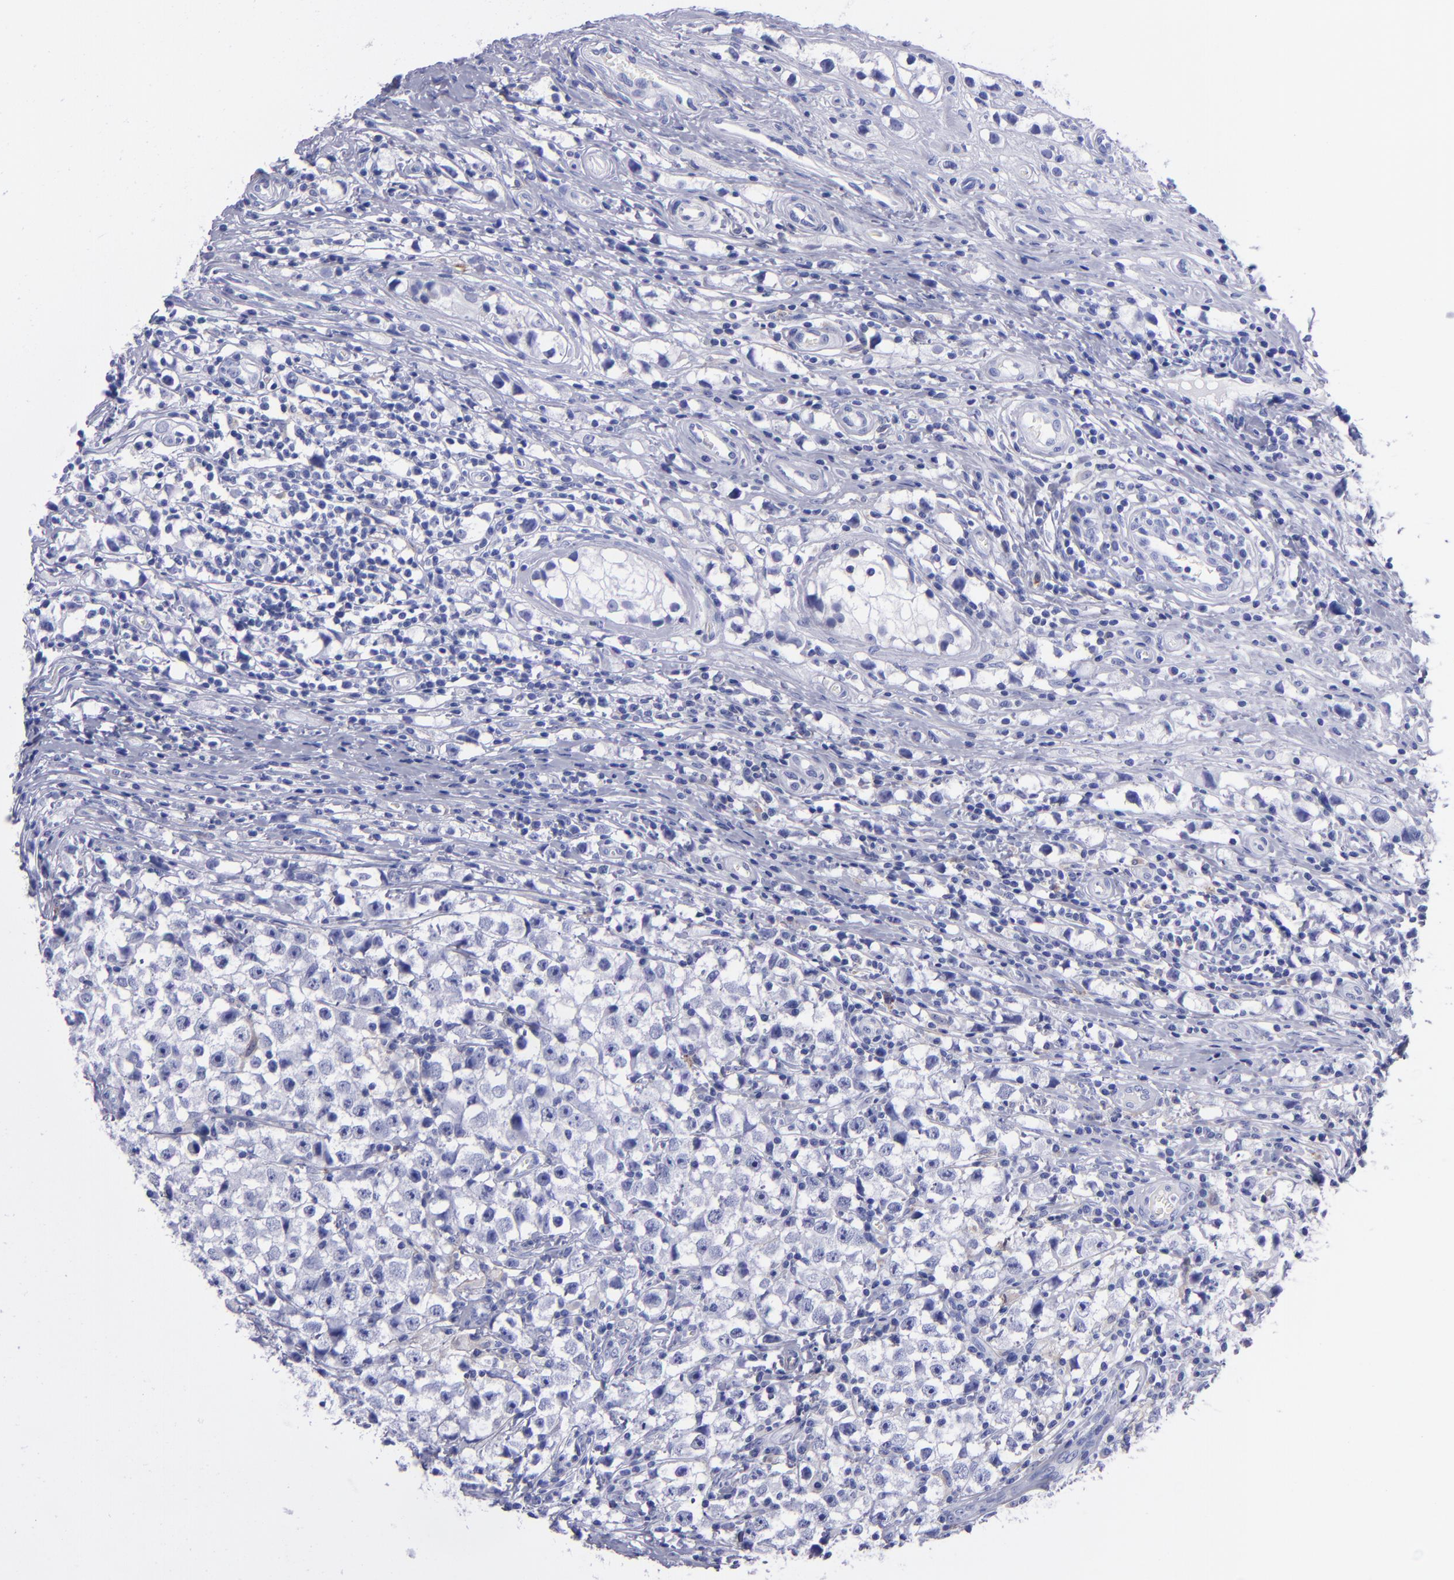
{"staining": {"intensity": "negative", "quantity": "none", "location": "none"}, "tissue": "testis cancer", "cell_type": "Tumor cells", "image_type": "cancer", "snomed": [{"axis": "morphology", "description": "Seminoma, NOS"}, {"axis": "topography", "description": "Testis"}], "caption": "Immunohistochemistry of human seminoma (testis) shows no positivity in tumor cells.", "gene": "CR1", "patient": {"sex": "male", "age": 35}}